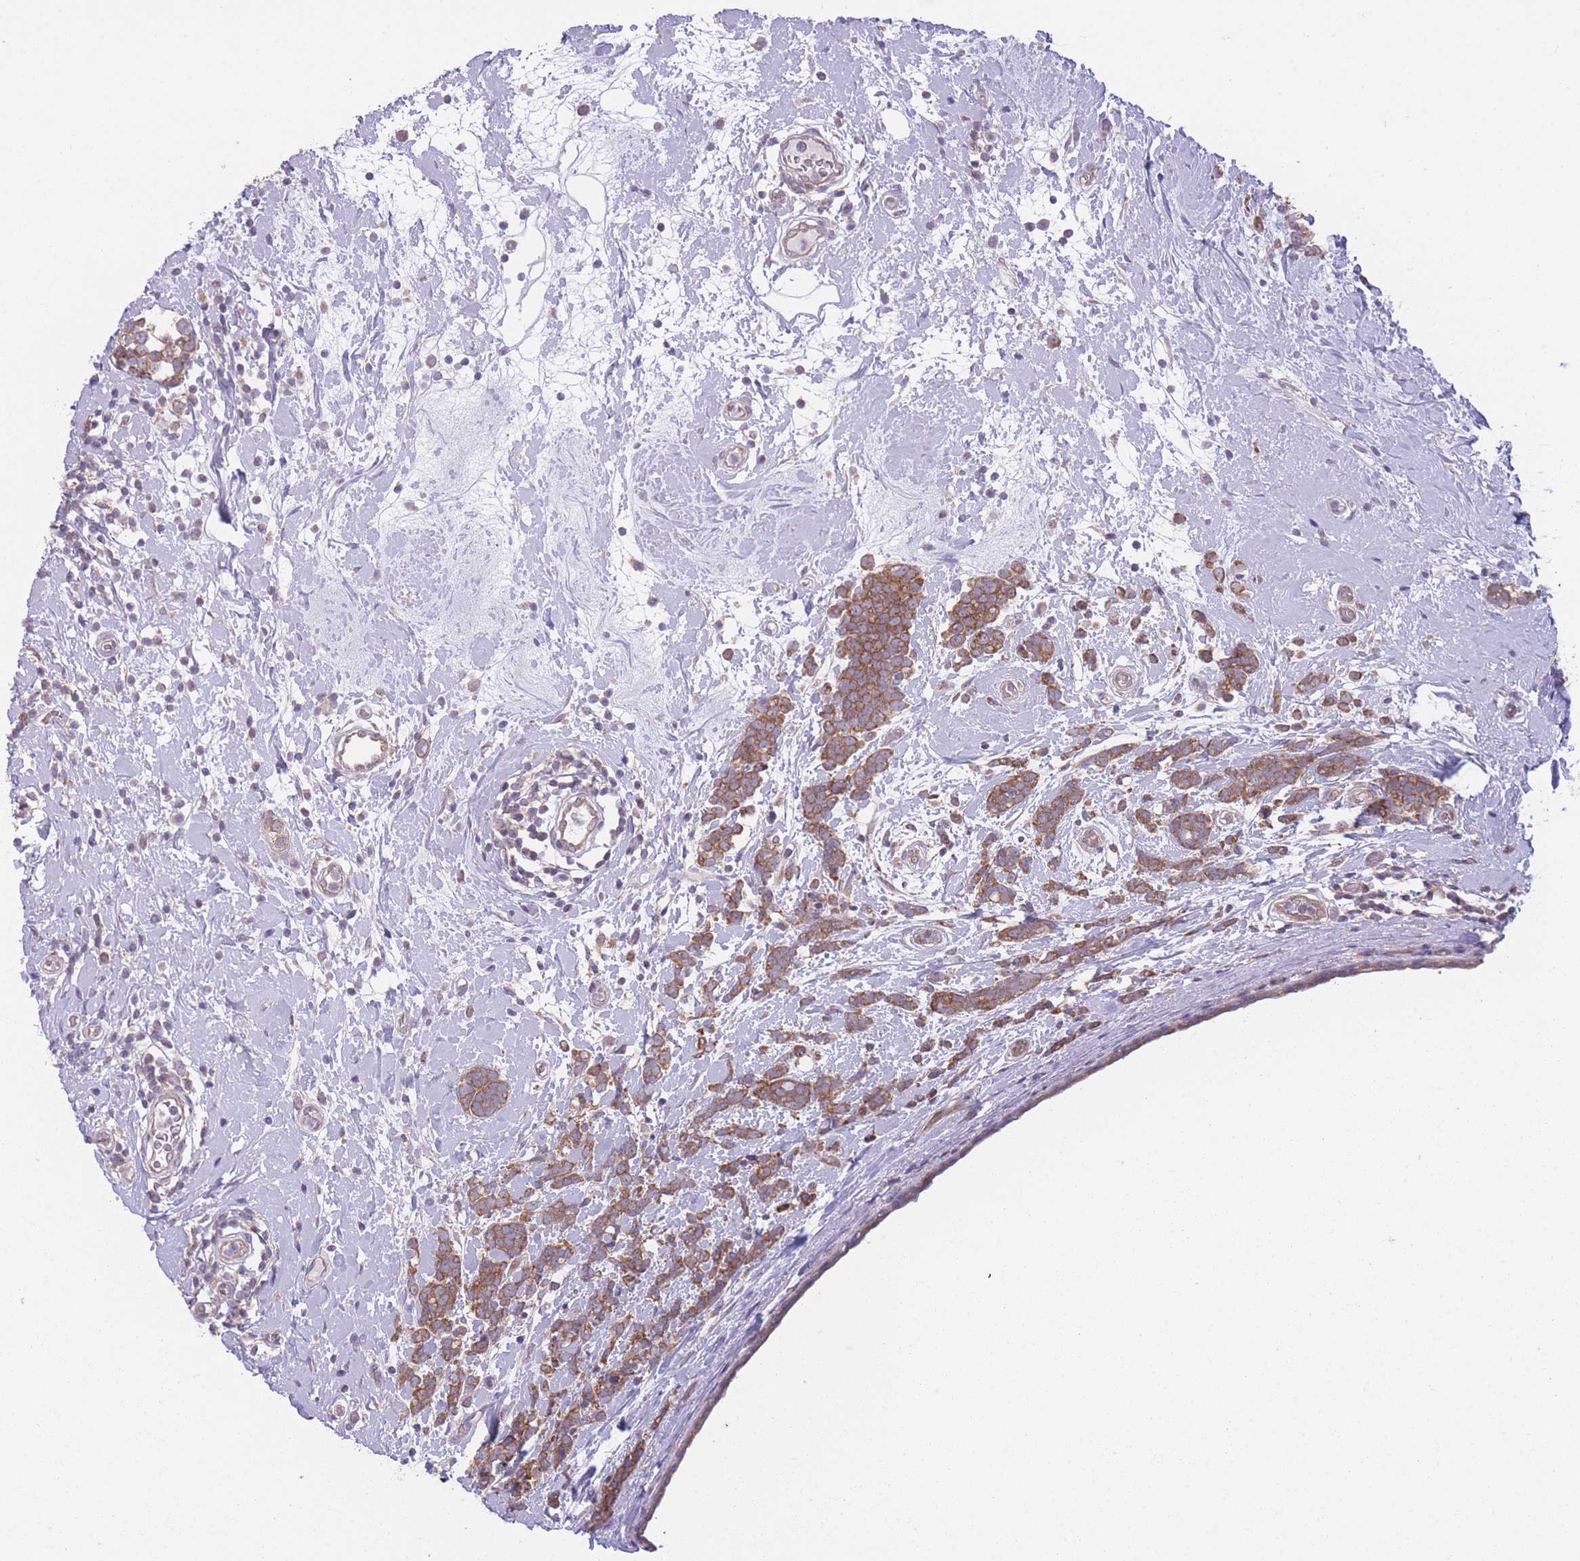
{"staining": {"intensity": "moderate", "quantity": ">75%", "location": "cytoplasmic/membranous"}, "tissue": "breast cancer", "cell_type": "Tumor cells", "image_type": "cancer", "snomed": [{"axis": "morphology", "description": "Lobular carcinoma"}, {"axis": "topography", "description": "Breast"}], "caption": "Human lobular carcinoma (breast) stained with a protein marker shows moderate staining in tumor cells.", "gene": "CCT6B", "patient": {"sex": "female", "age": 58}}